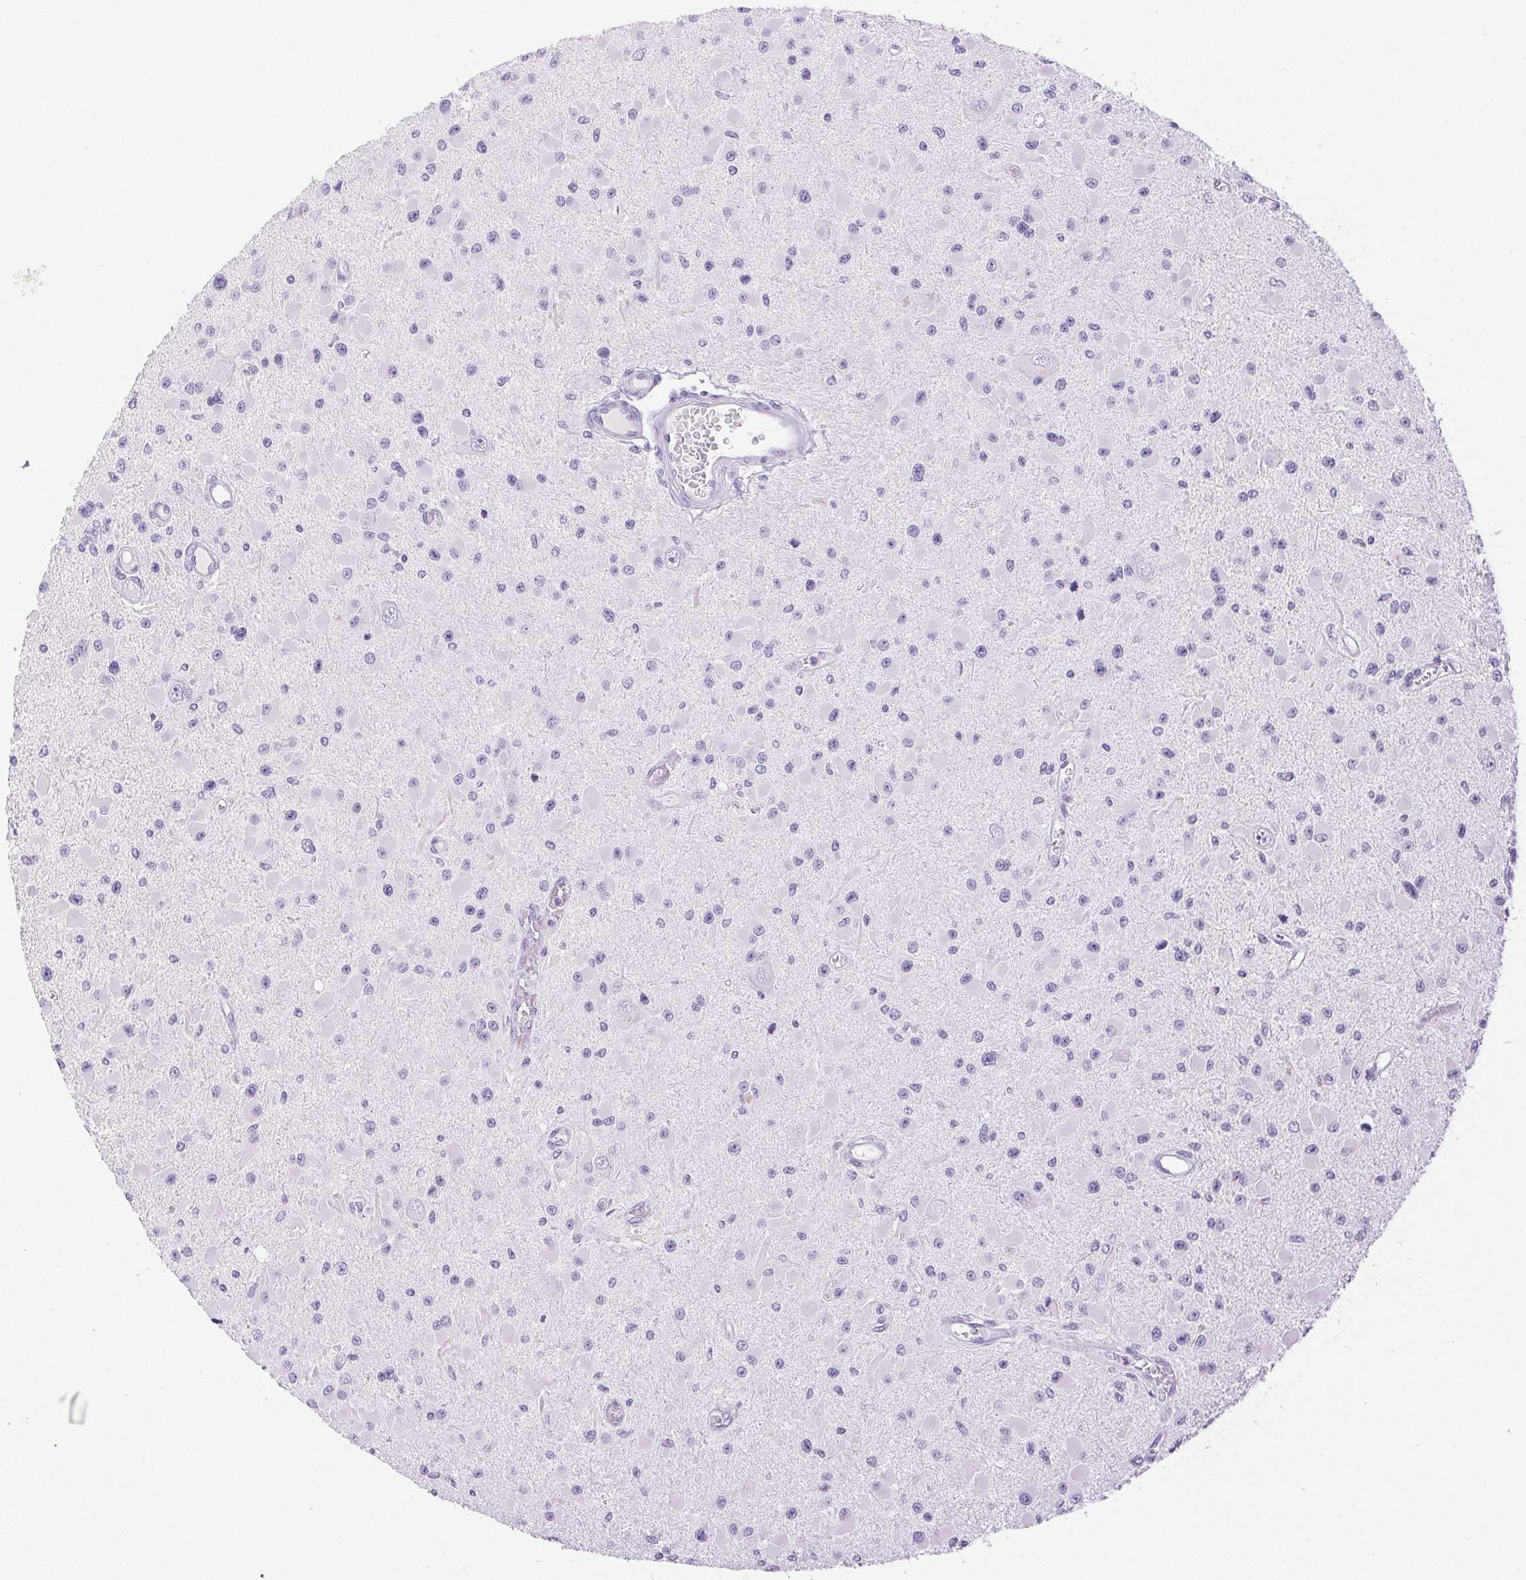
{"staining": {"intensity": "negative", "quantity": "none", "location": "none"}, "tissue": "glioma", "cell_type": "Tumor cells", "image_type": "cancer", "snomed": [{"axis": "morphology", "description": "Glioma, malignant, High grade"}, {"axis": "topography", "description": "Brain"}], "caption": "Tumor cells are negative for protein expression in human glioma.", "gene": "SPACA4", "patient": {"sex": "male", "age": 54}}